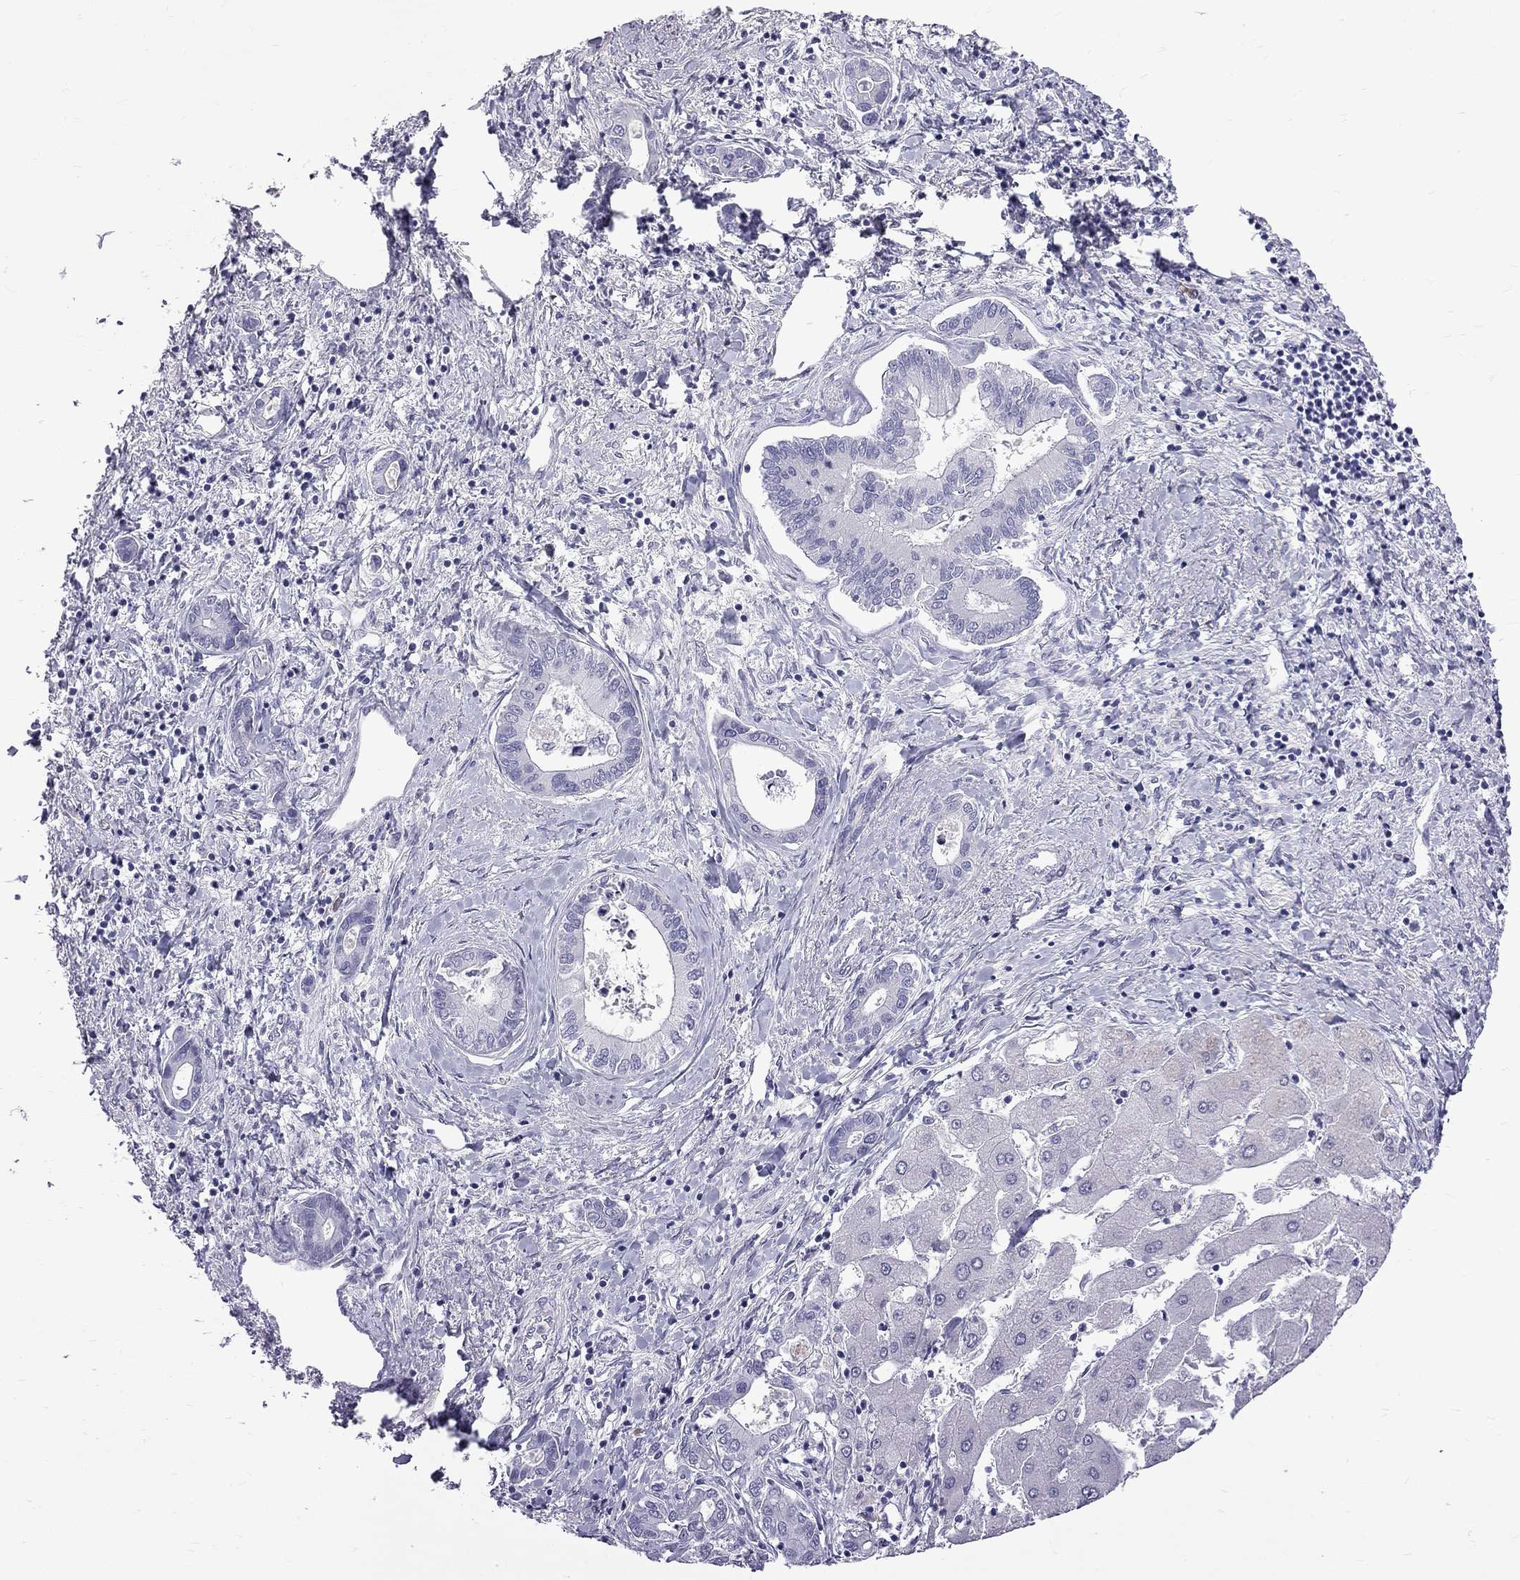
{"staining": {"intensity": "negative", "quantity": "none", "location": "none"}, "tissue": "liver cancer", "cell_type": "Tumor cells", "image_type": "cancer", "snomed": [{"axis": "morphology", "description": "Cholangiocarcinoma"}, {"axis": "topography", "description": "Liver"}], "caption": "DAB (3,3'-diaminobenzidine) immunohistochemical staining of liver cholangiocarcinoma displays no significant positivity in tumor cells.", "gene": "RTL9", "patient": {"sex": "male", "age": 66}}